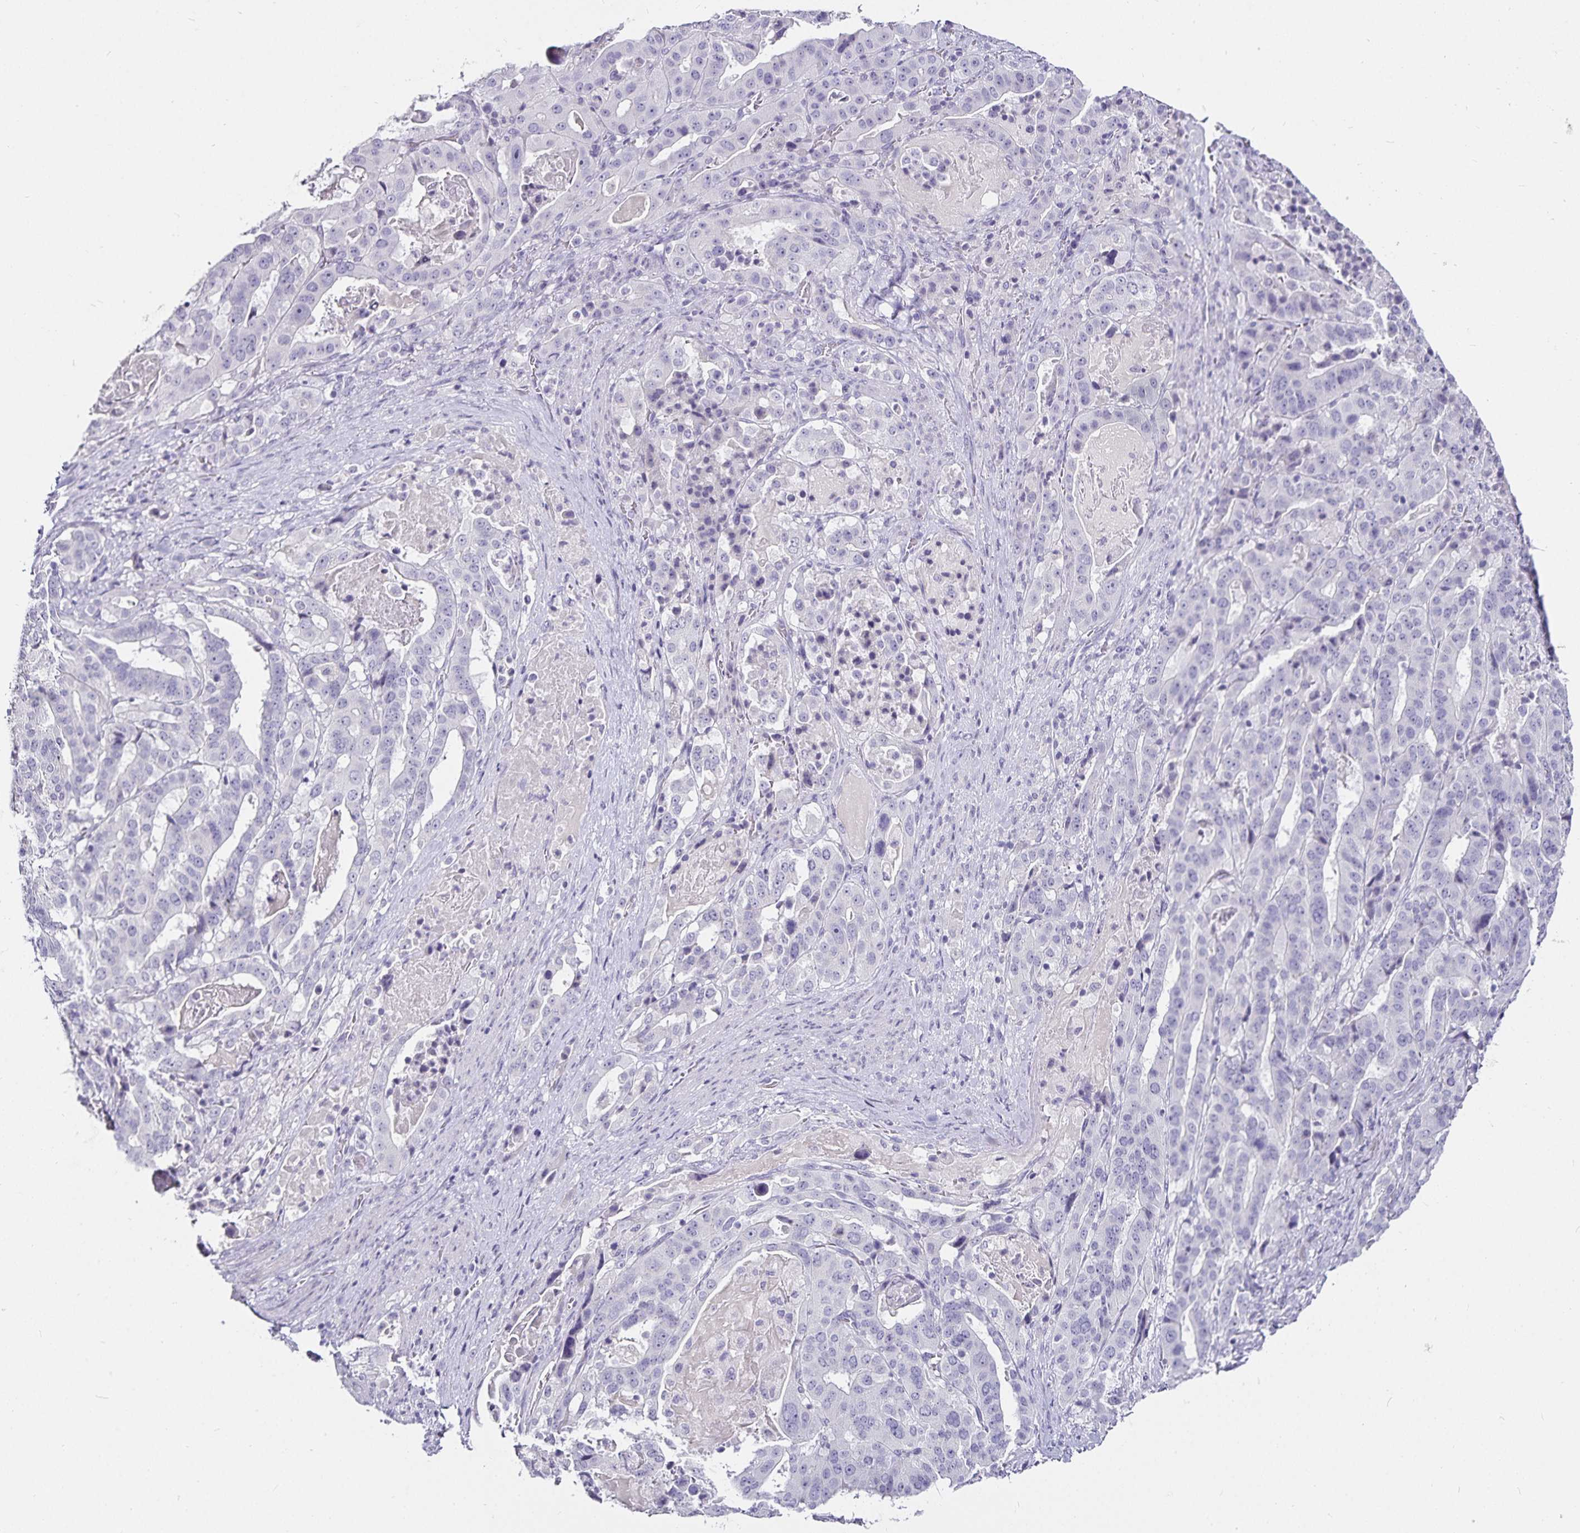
{"staining": {"intensity": "negative", "quantity": "none", "location": "none"}, "tissue": "stomach cancer", "cell_type": "Tumor cells", "image_type": "cancer", "snomed": [{"axis": "morphology", "description": "Adenocarcinoma, NOS"}, {"axis": "topography", "description": "Stomach"}], "caption": "Image shows no significant protein positivity in tumor cells of adenocarcinoma (stomach).", "gene": "CA12", "patient": {"sex": "male", "age": 48}}